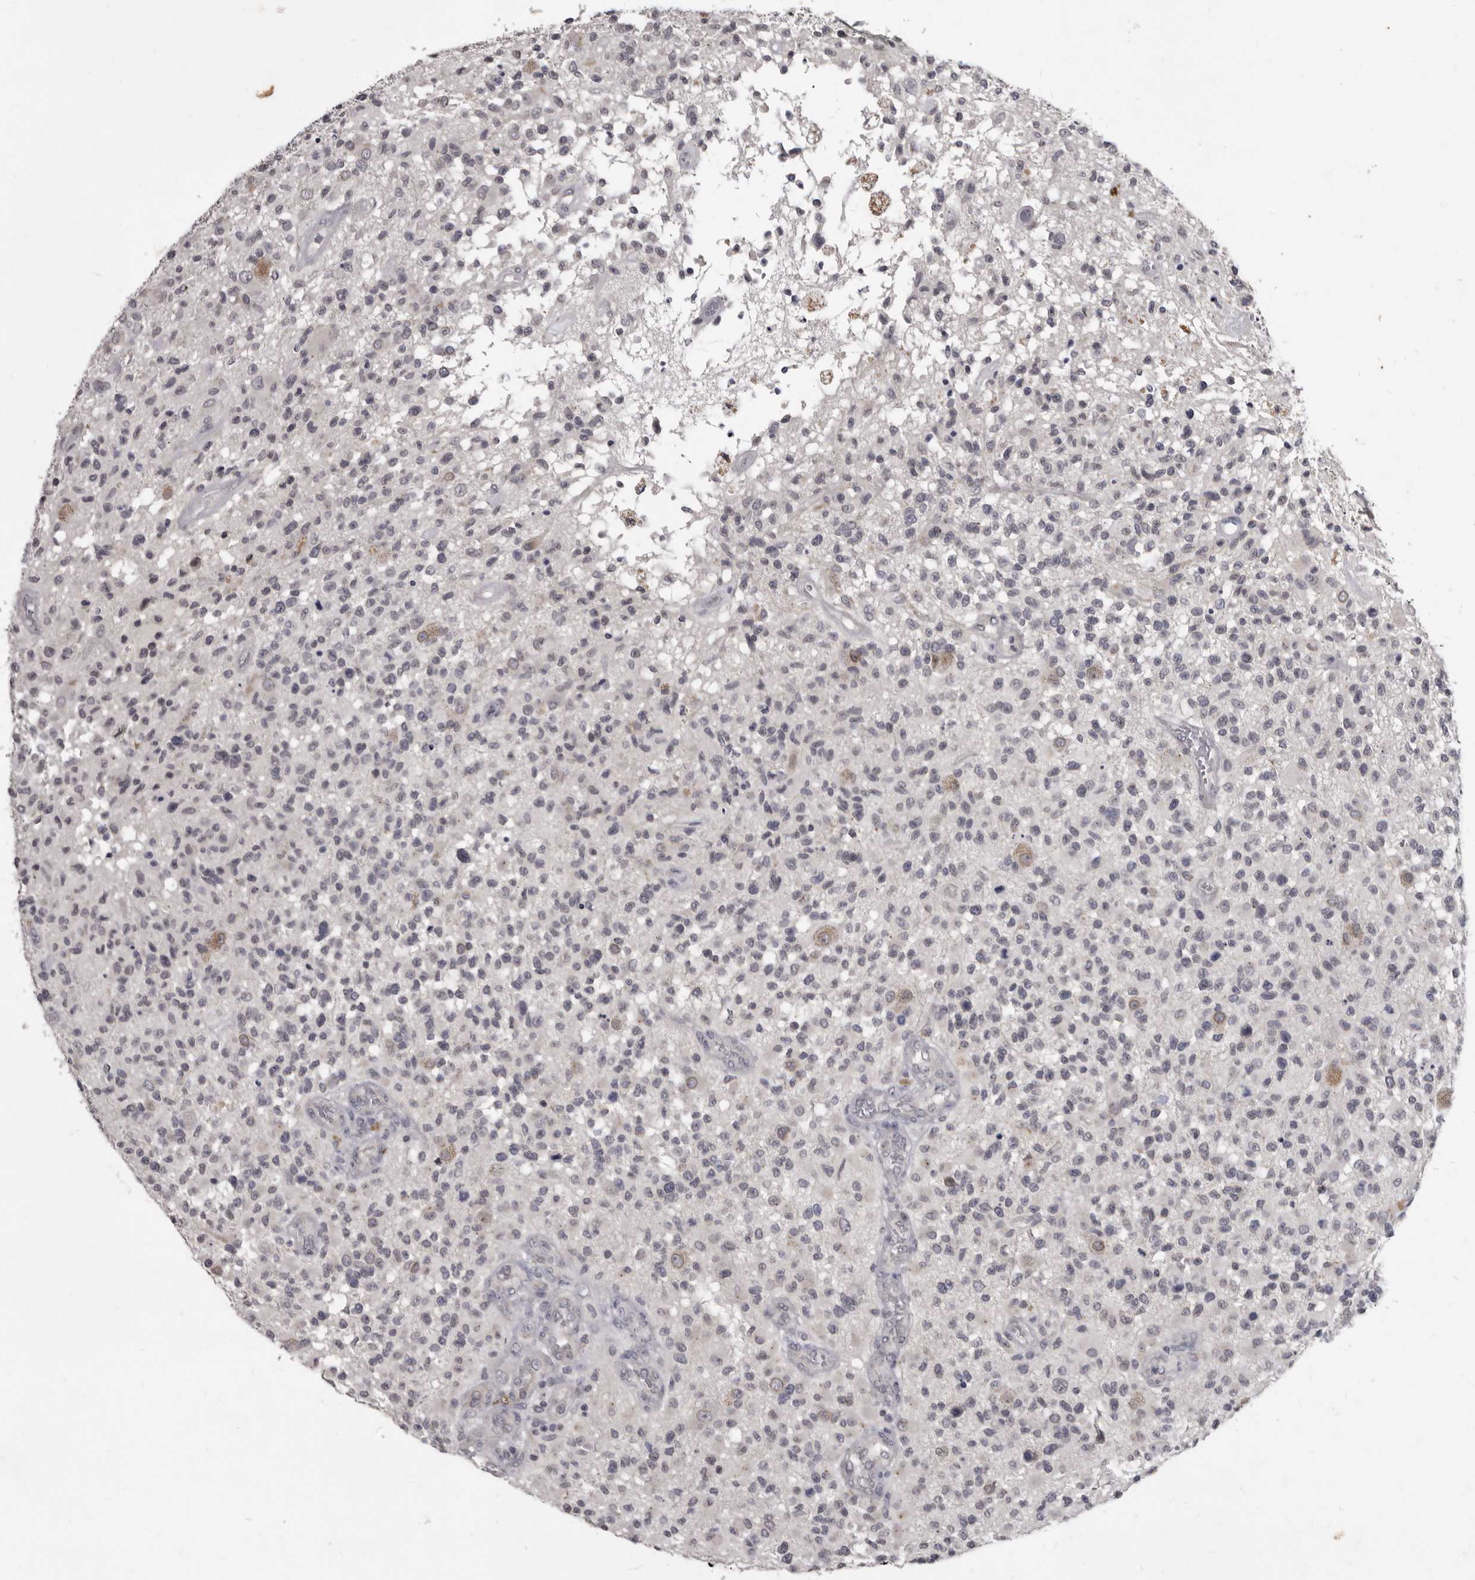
{"staining": {"intensity": "negative", "quantity": "none", "location": "none"}, "tissue": "glioma", "cell_type": "Tumor cells", "image_type": "cancer", "snomed": [{"axis": "morphology", "description": "Glioma, malignant, High grade"}, {"axis": "morphology", "description": "Glioblastoma, NOS"}, {"axis": "topography", "description": "Brain"}], "caption": "There is no significant positivity in tumor cells of glioblastoma. (DAB immunohistochemistry visualized using brightfield microscopy, high magnification).", "gene": "SULT1E1", "patient": {"sex": "male", "age": 60}}